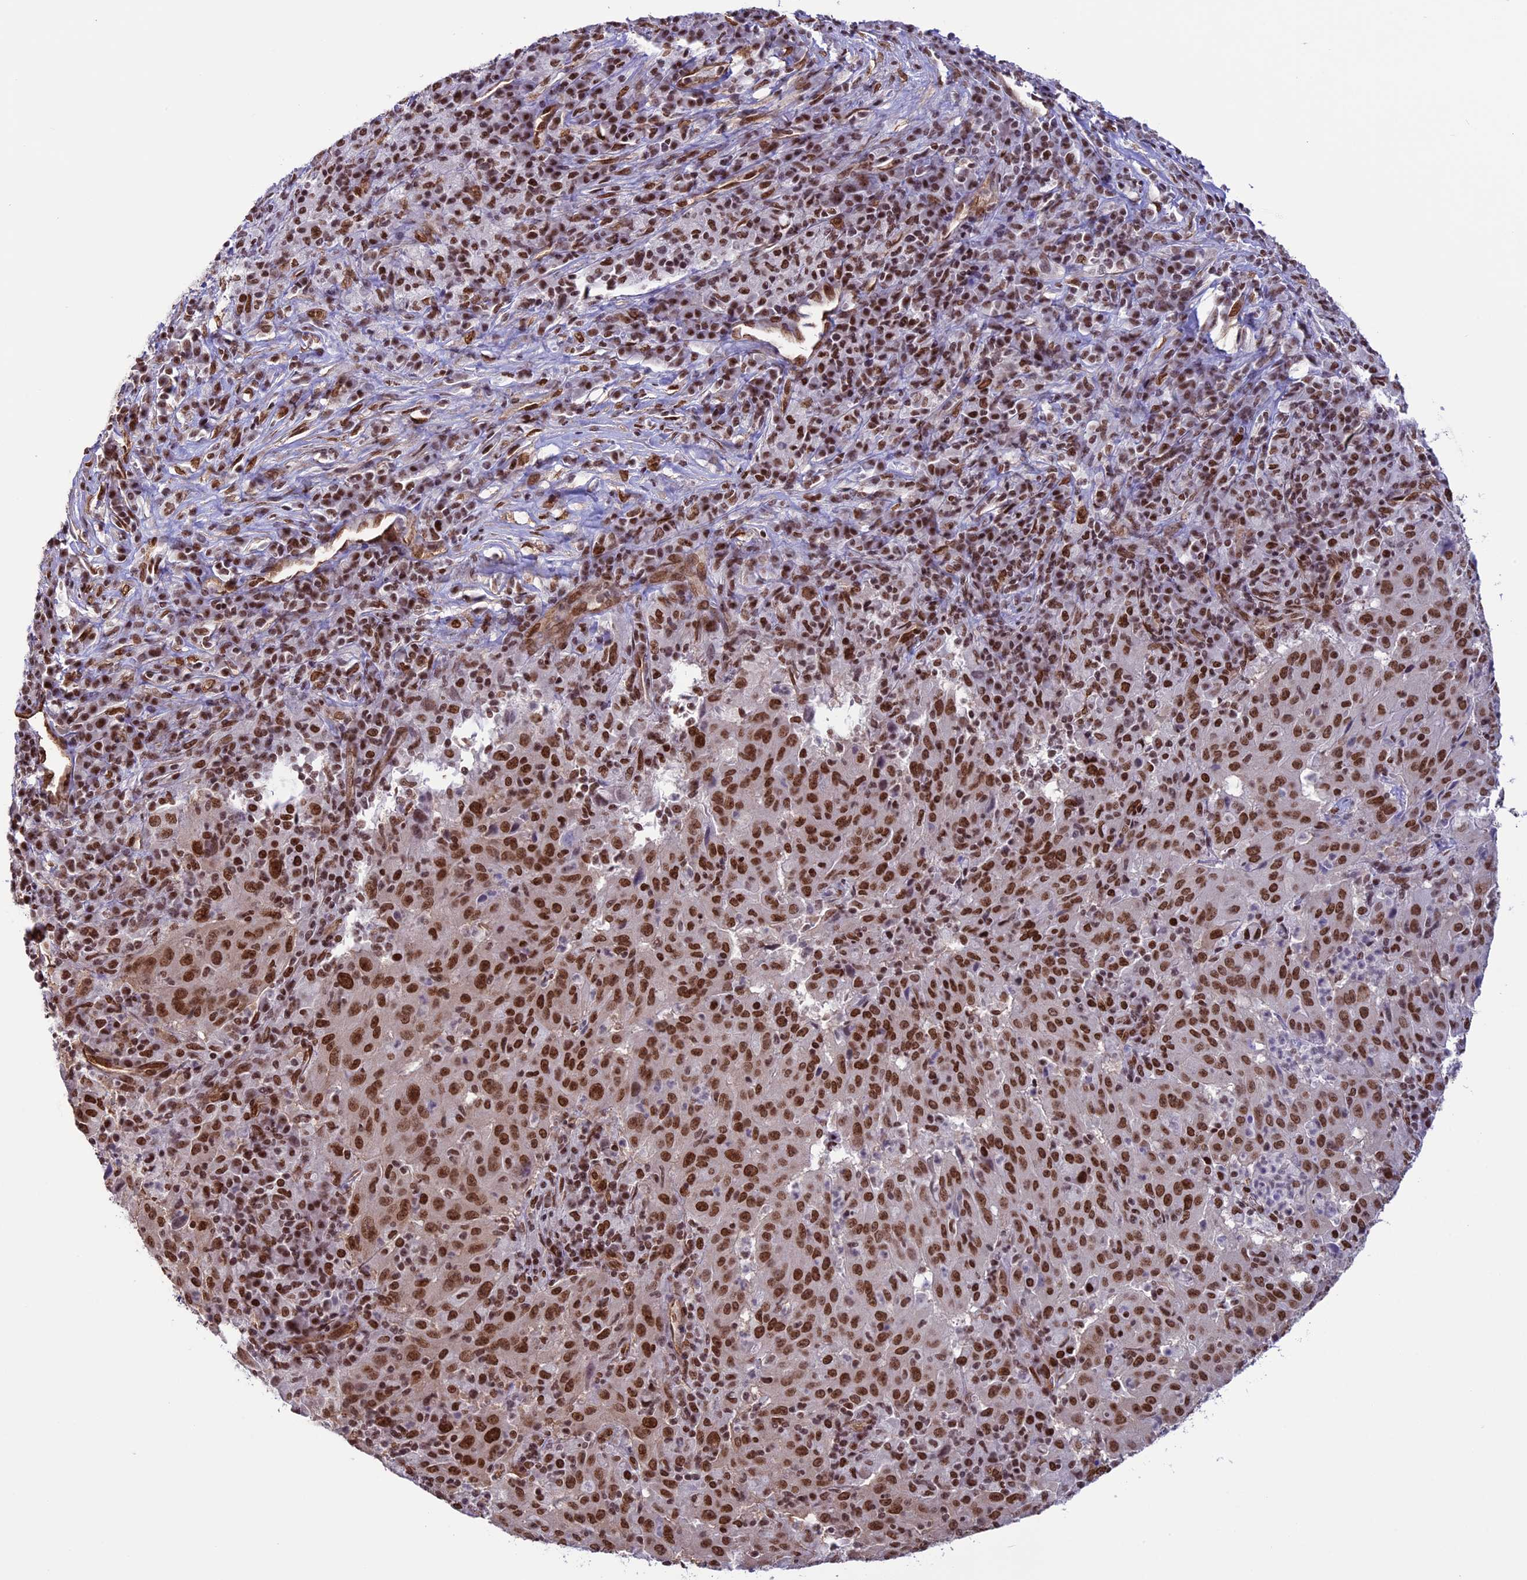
{"staining": {"intensity": "strong", "quantity": ">75%", "location": "nuclear"}, "tissue": "pancreatic cancer", "cell_type": "Tumor cells", "image_type": "cancer", "snomed": [{"axis": "morphology", "description": "Adenocarcinoma, NOS"}, {"axis": "topography", "description": "Pancreas"}], "caption": "Immunohistochemistry (IHC) photomicrograph of neoplastic tissue: pancreatic adenocarcinoma stained using immunohistochemistry displays high levels of strong protein expression localized specifically in the nuclear of tumor cells, appearing as a nuclear brown color.", "gene": "MPHOSPH8", "patient": {"sex": "male", "age": 63}}